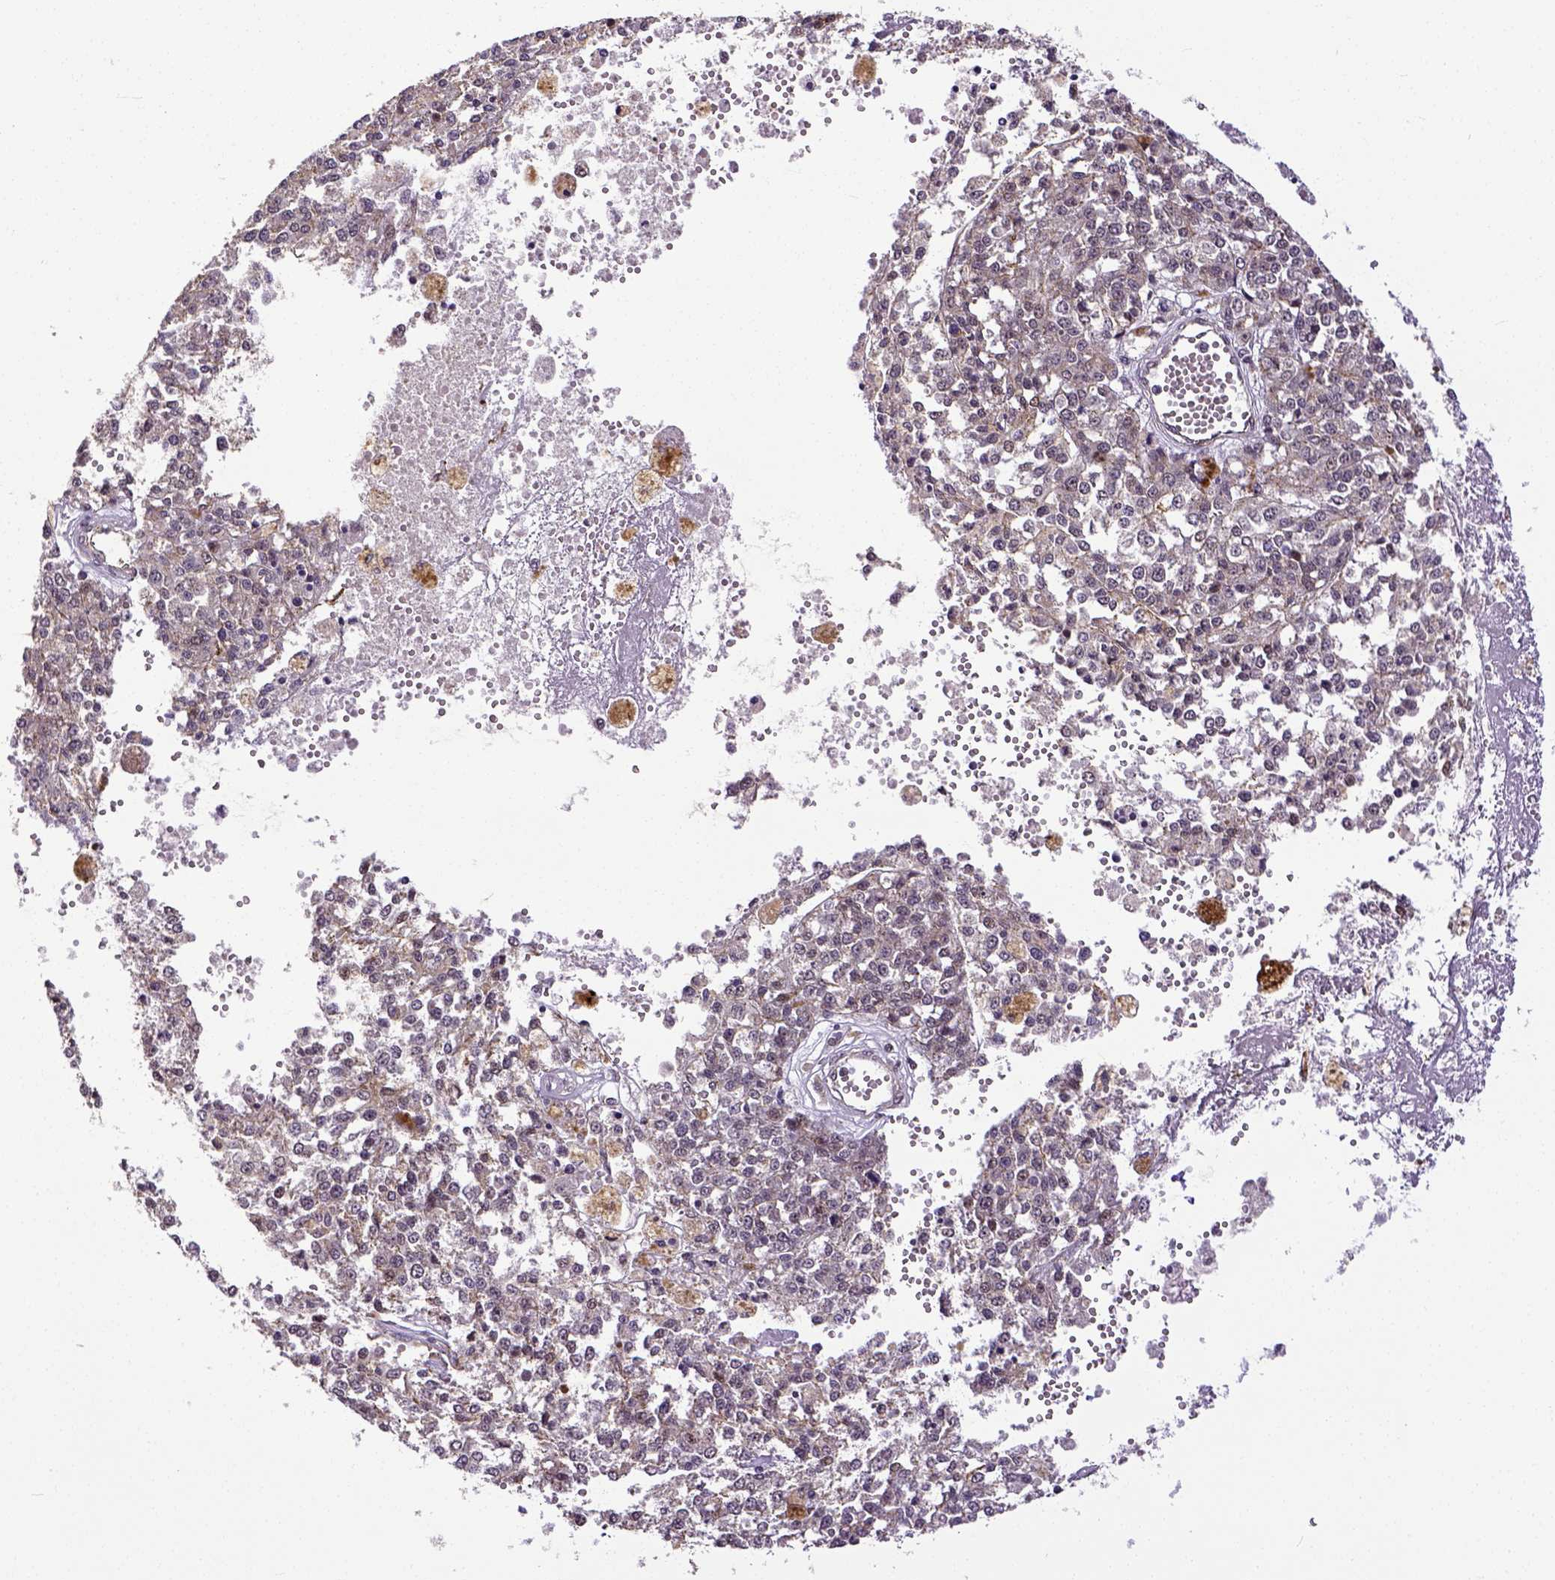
{"staining": {"intensity": "weak", "quantity": ">75%", "location": "cytoplasmic/membranous"}, "tissue": "melanoma", "cell_type": "Tumor cells", "image_type": "cancer", "snomed": [{"axis": "morphology", "description": "Malignant melanoma, Metastatic site"}, {"axis": "topography", "description": "Lymph node"}], "caption": "Human malignant melanoma (metastatic site) stained with a protein marker exhibits weak staining in tumor cells.", "gene": "DICER1", "patient": {"sex": "female", "age": 64}}